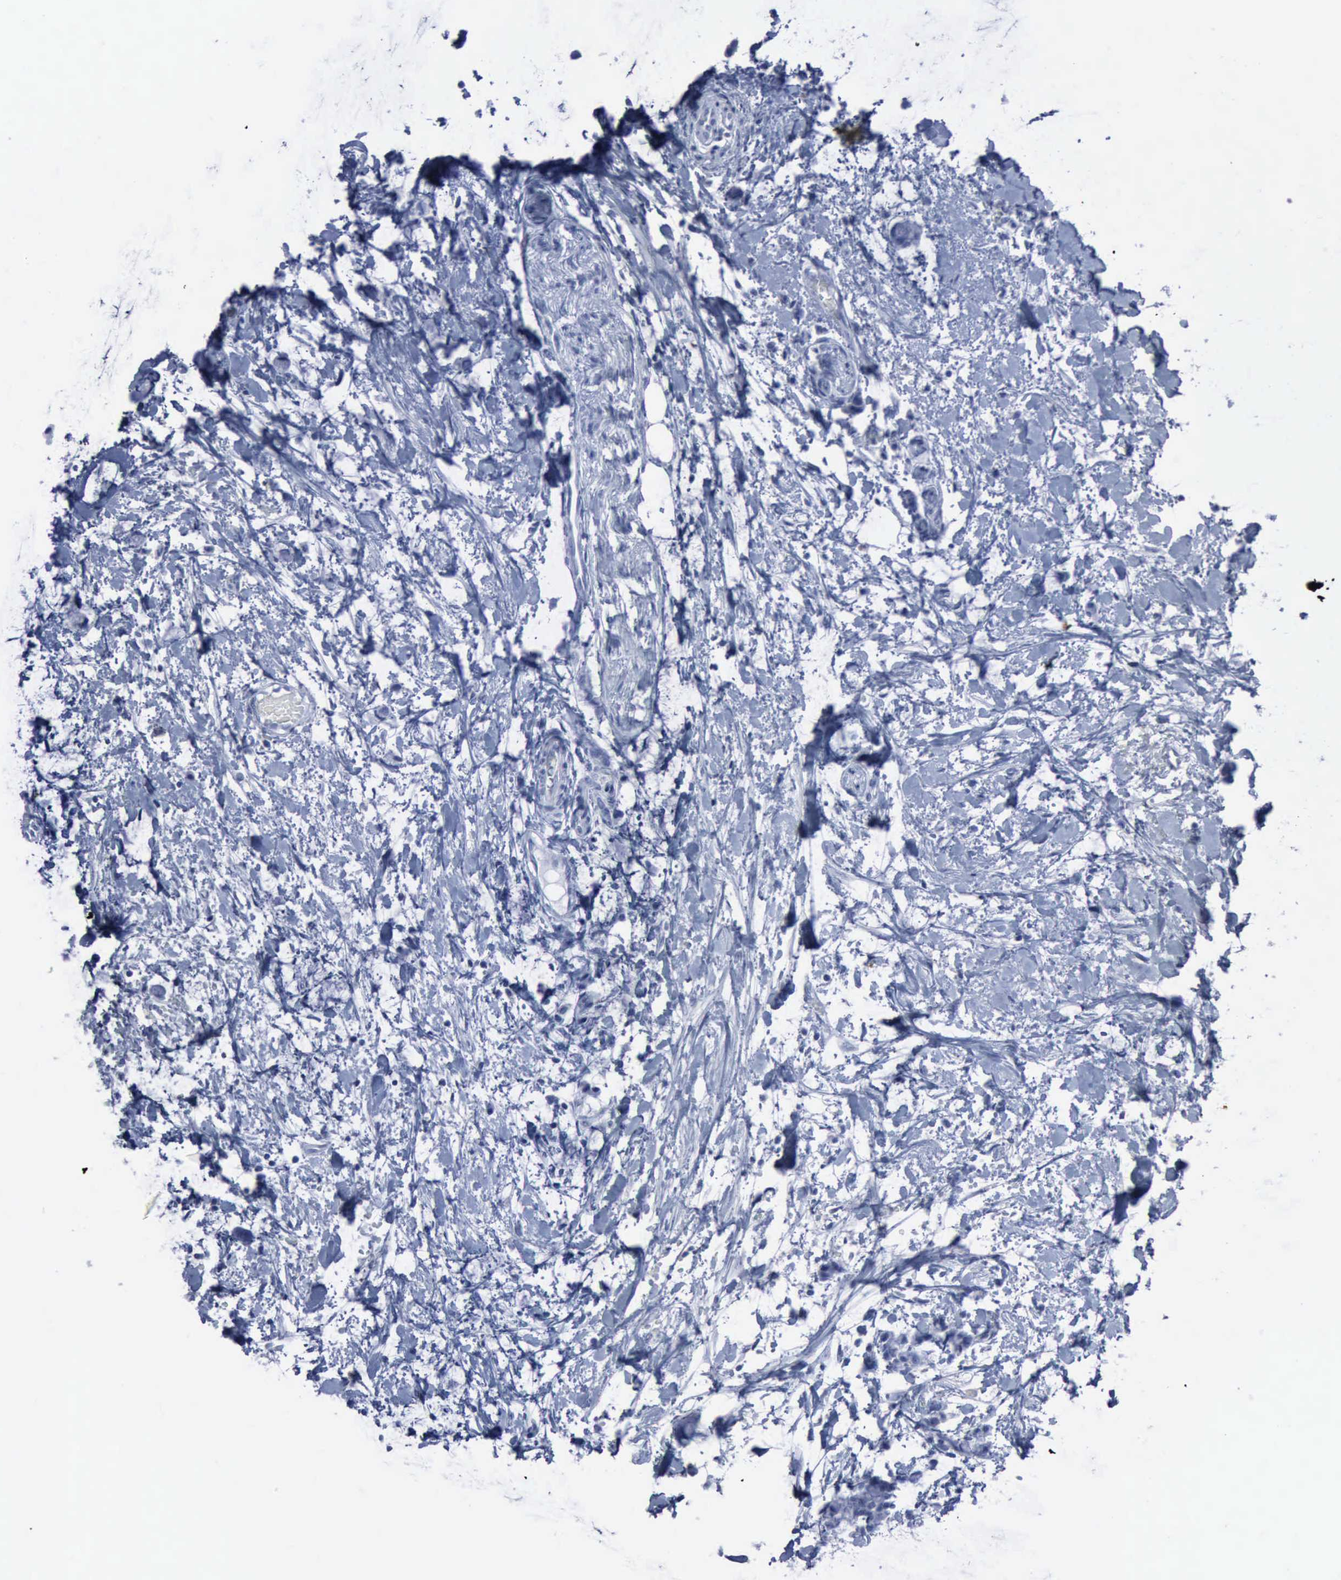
{"staining": {"intensity": "negative", "quantity": "none", "location": "none"}, "tissue": "colorectal cancer", "cell_type": "Tumor cells", "image_type": "cancer", "snomed": [{"axis": "morphology", "description": "Normal tissue, NOS"}, {"axis": "morphology", "description": "Adenocarcinoma, NOS"}, {"axis": "topography", "description": "Colon"}, {"axis": "topography", "description": "Peripheral nerve tissue"}], "caption": "A photomicrograph of human colorectal adenocarcinoma is negative for staining in tumor cells.", "gene": "CSTA", "patient": {"sex": "male", "age": 14}}